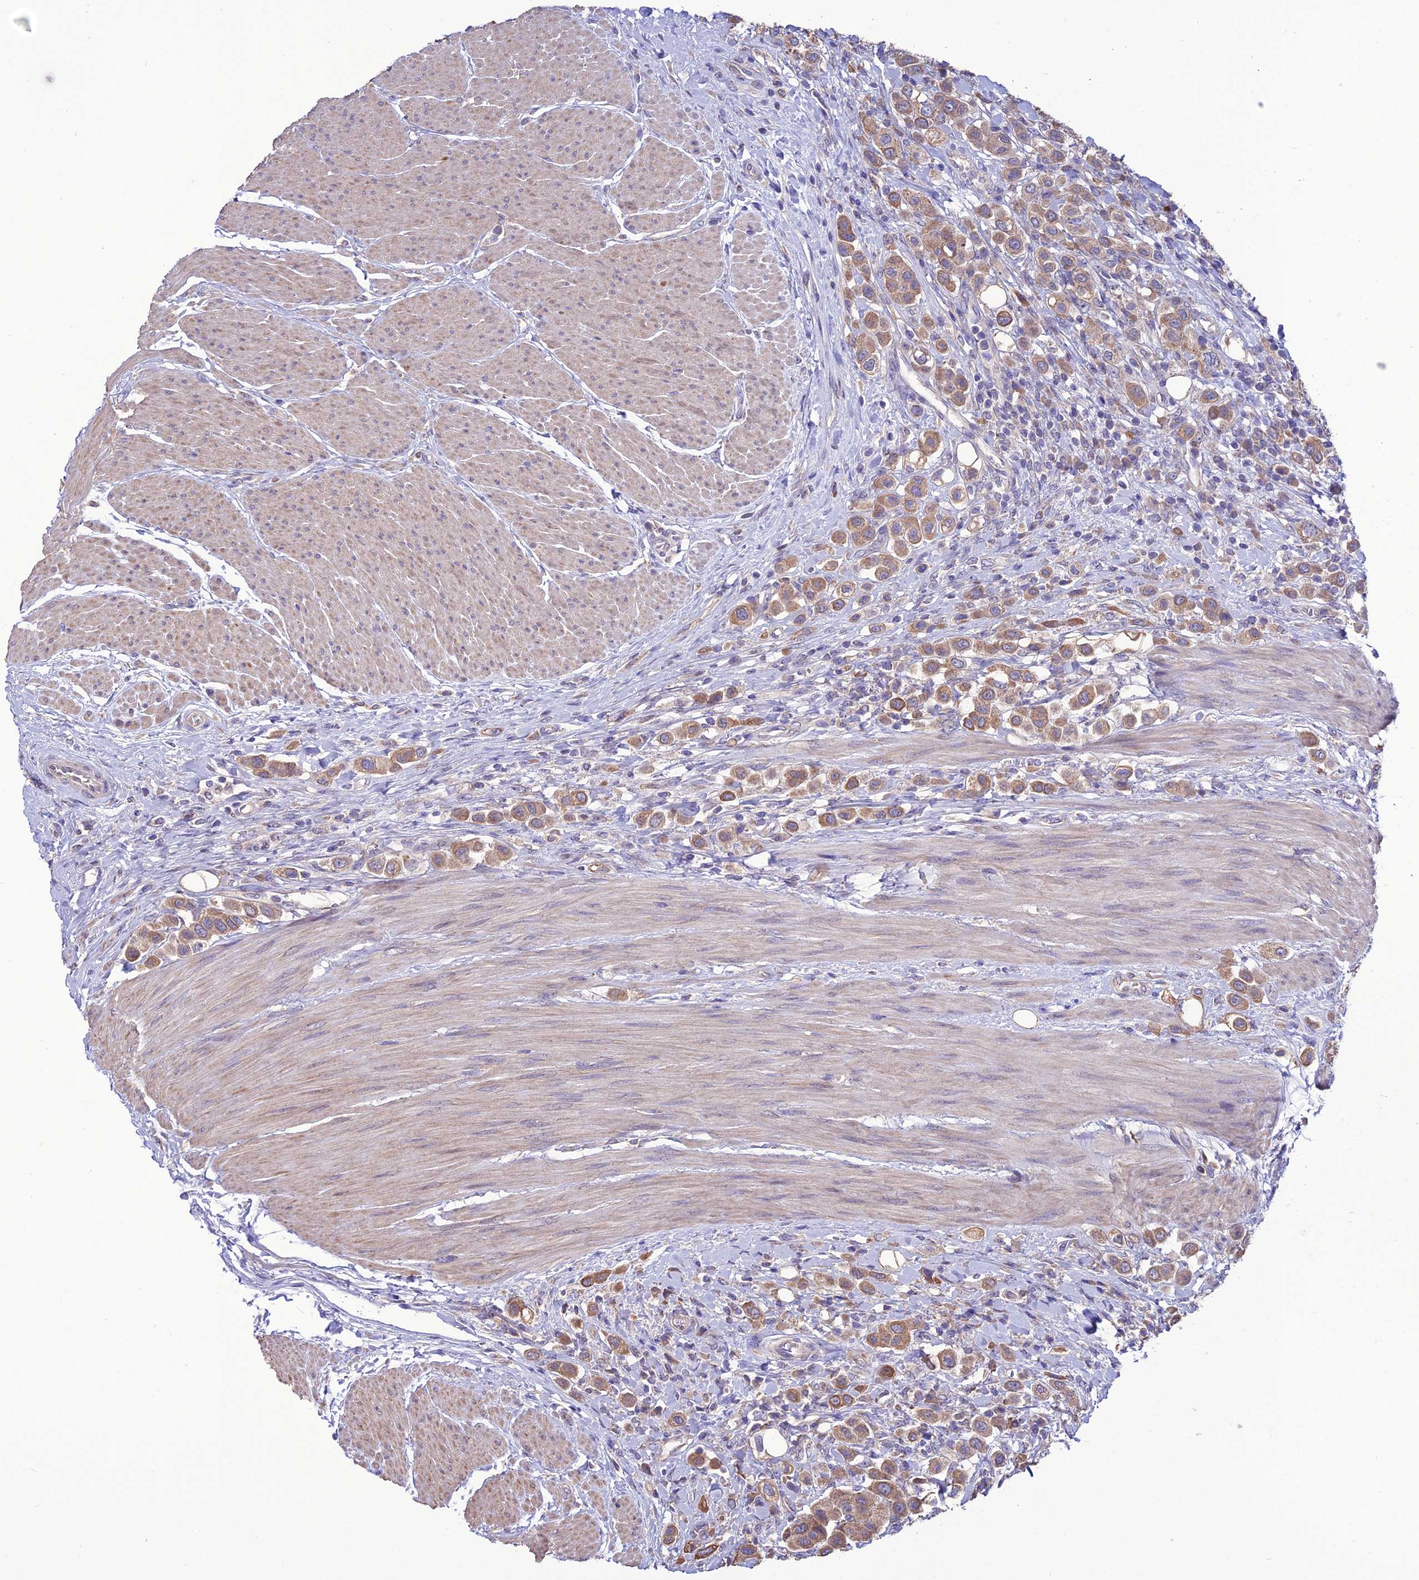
{"staining": {"intensity": "moderate", "quantity": ">75%", "location": "cytoplasmic/membranous"}, "tissue": "urothelial cancer", "cell_type": "Tumor cells", "image_type": "cancer", "snomed": [{"axis": "morphology", "description": "Urothelial carcinoma, High grade"}, {"axis": "topography", "description": "Urinary bladder"}], "caption": "Immunohistochemistry (IHC) of human urothelial carcinoma (high-grade) exhibits medium levels of moderate cytoplasmic/membranous expression in about >75% of tumor cells.", "gene": "HOGA1", "patient": {"sex": "male", "age": 50}}